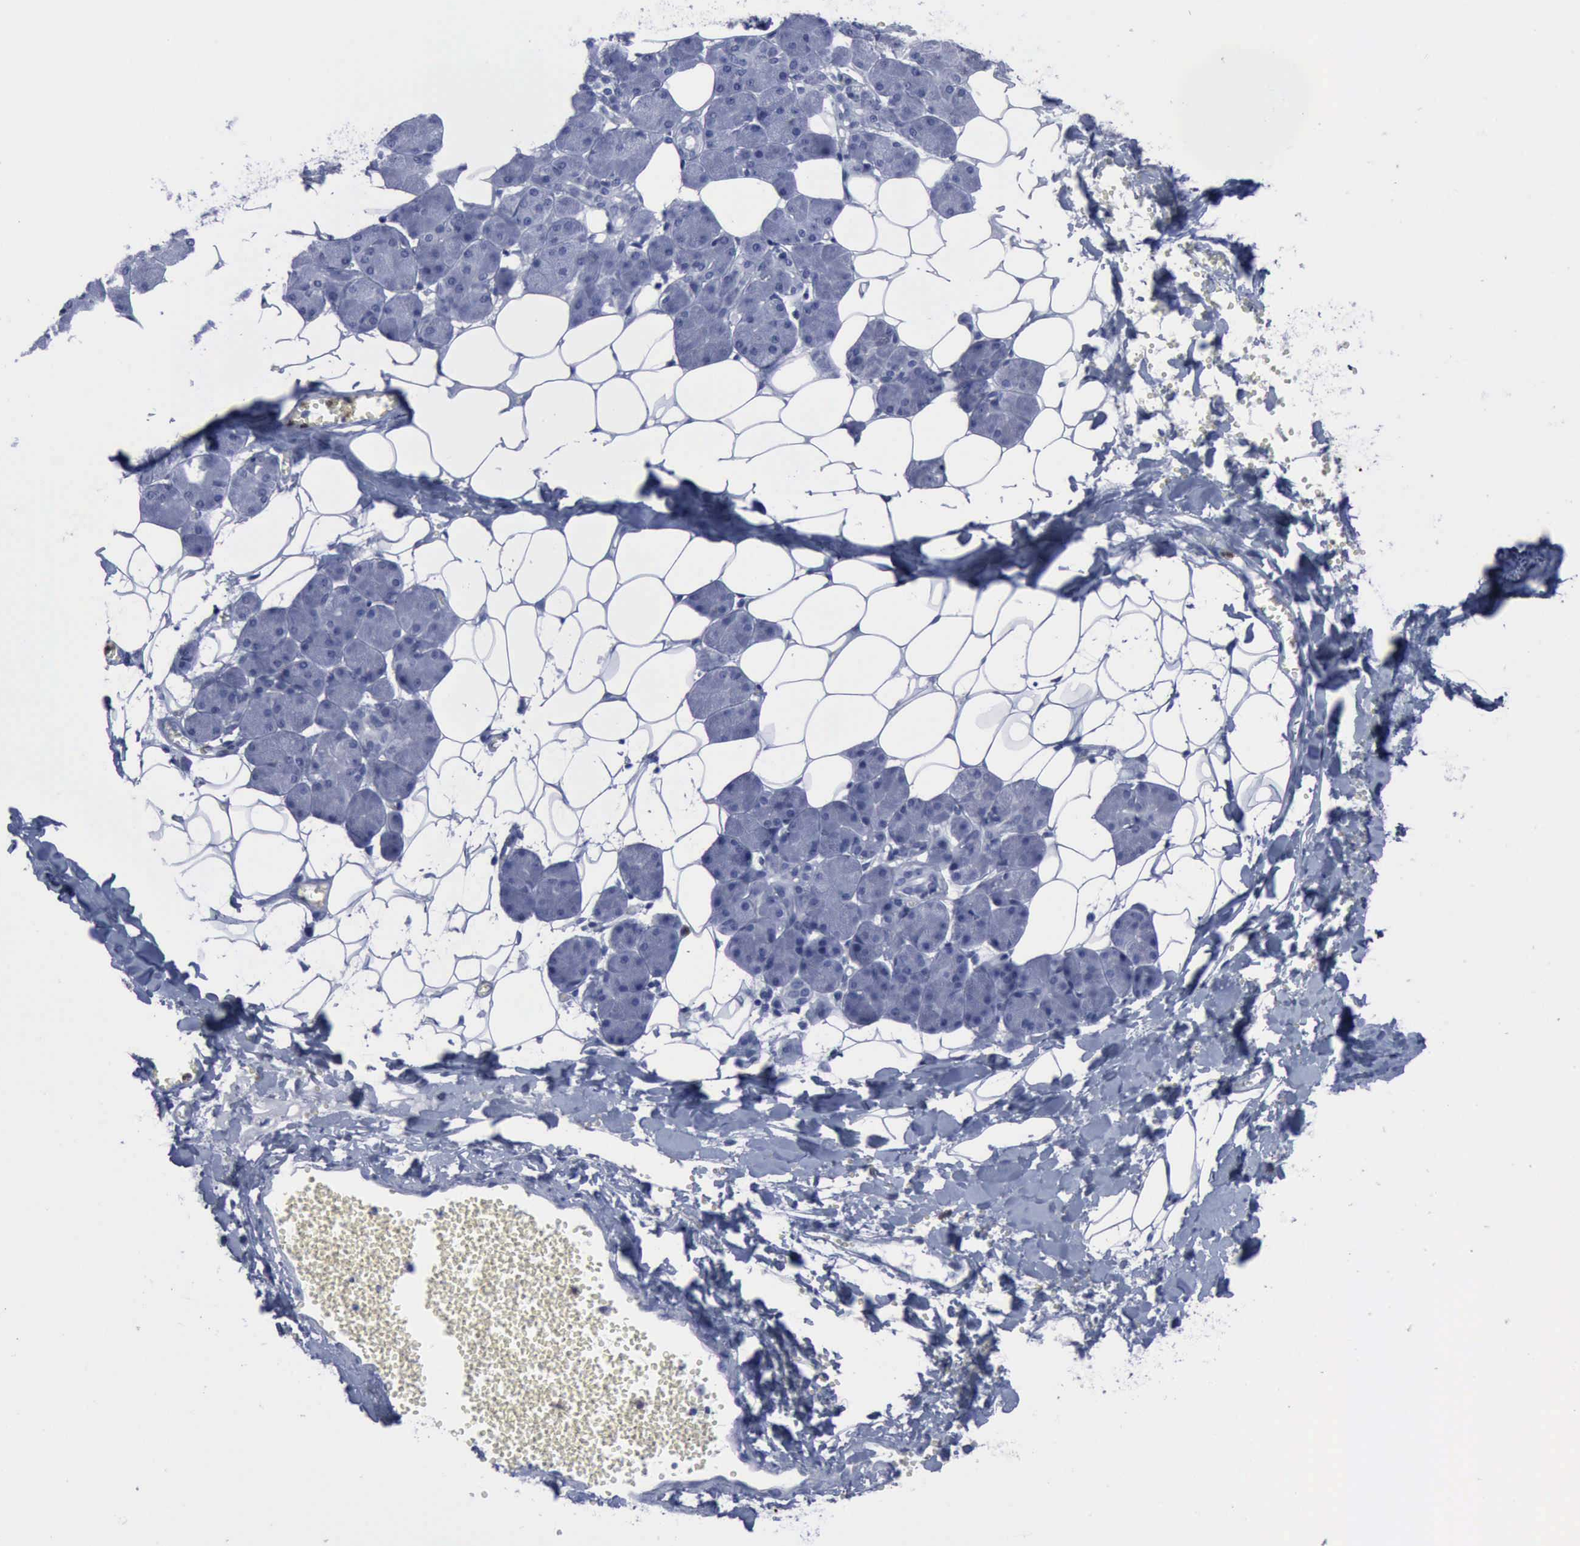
{"staining": {"intensity": "negative", "quantity": "none", "location": "none"}, "tissue": "salivary gland", "cell_type": "Glandular cells", "image_type": "normal", "snomed": [{"axis": "morphology", "description": "Normal tissue, NOS"}, {"axis": "morphology", "description": "Adenoma, NOS"}, {"axis": "topography", "description": "Salivary gland"}], "caption": "The image exhibits no staining of glandular cells in normal salivary gland. (Stains: DAB immunohistochemistry with hematoxylin counter stain, Microscopy: brightfield microscopy at high magnification).", "gene": "CSTA", "patient": {"sex": "female", "age": 32}}